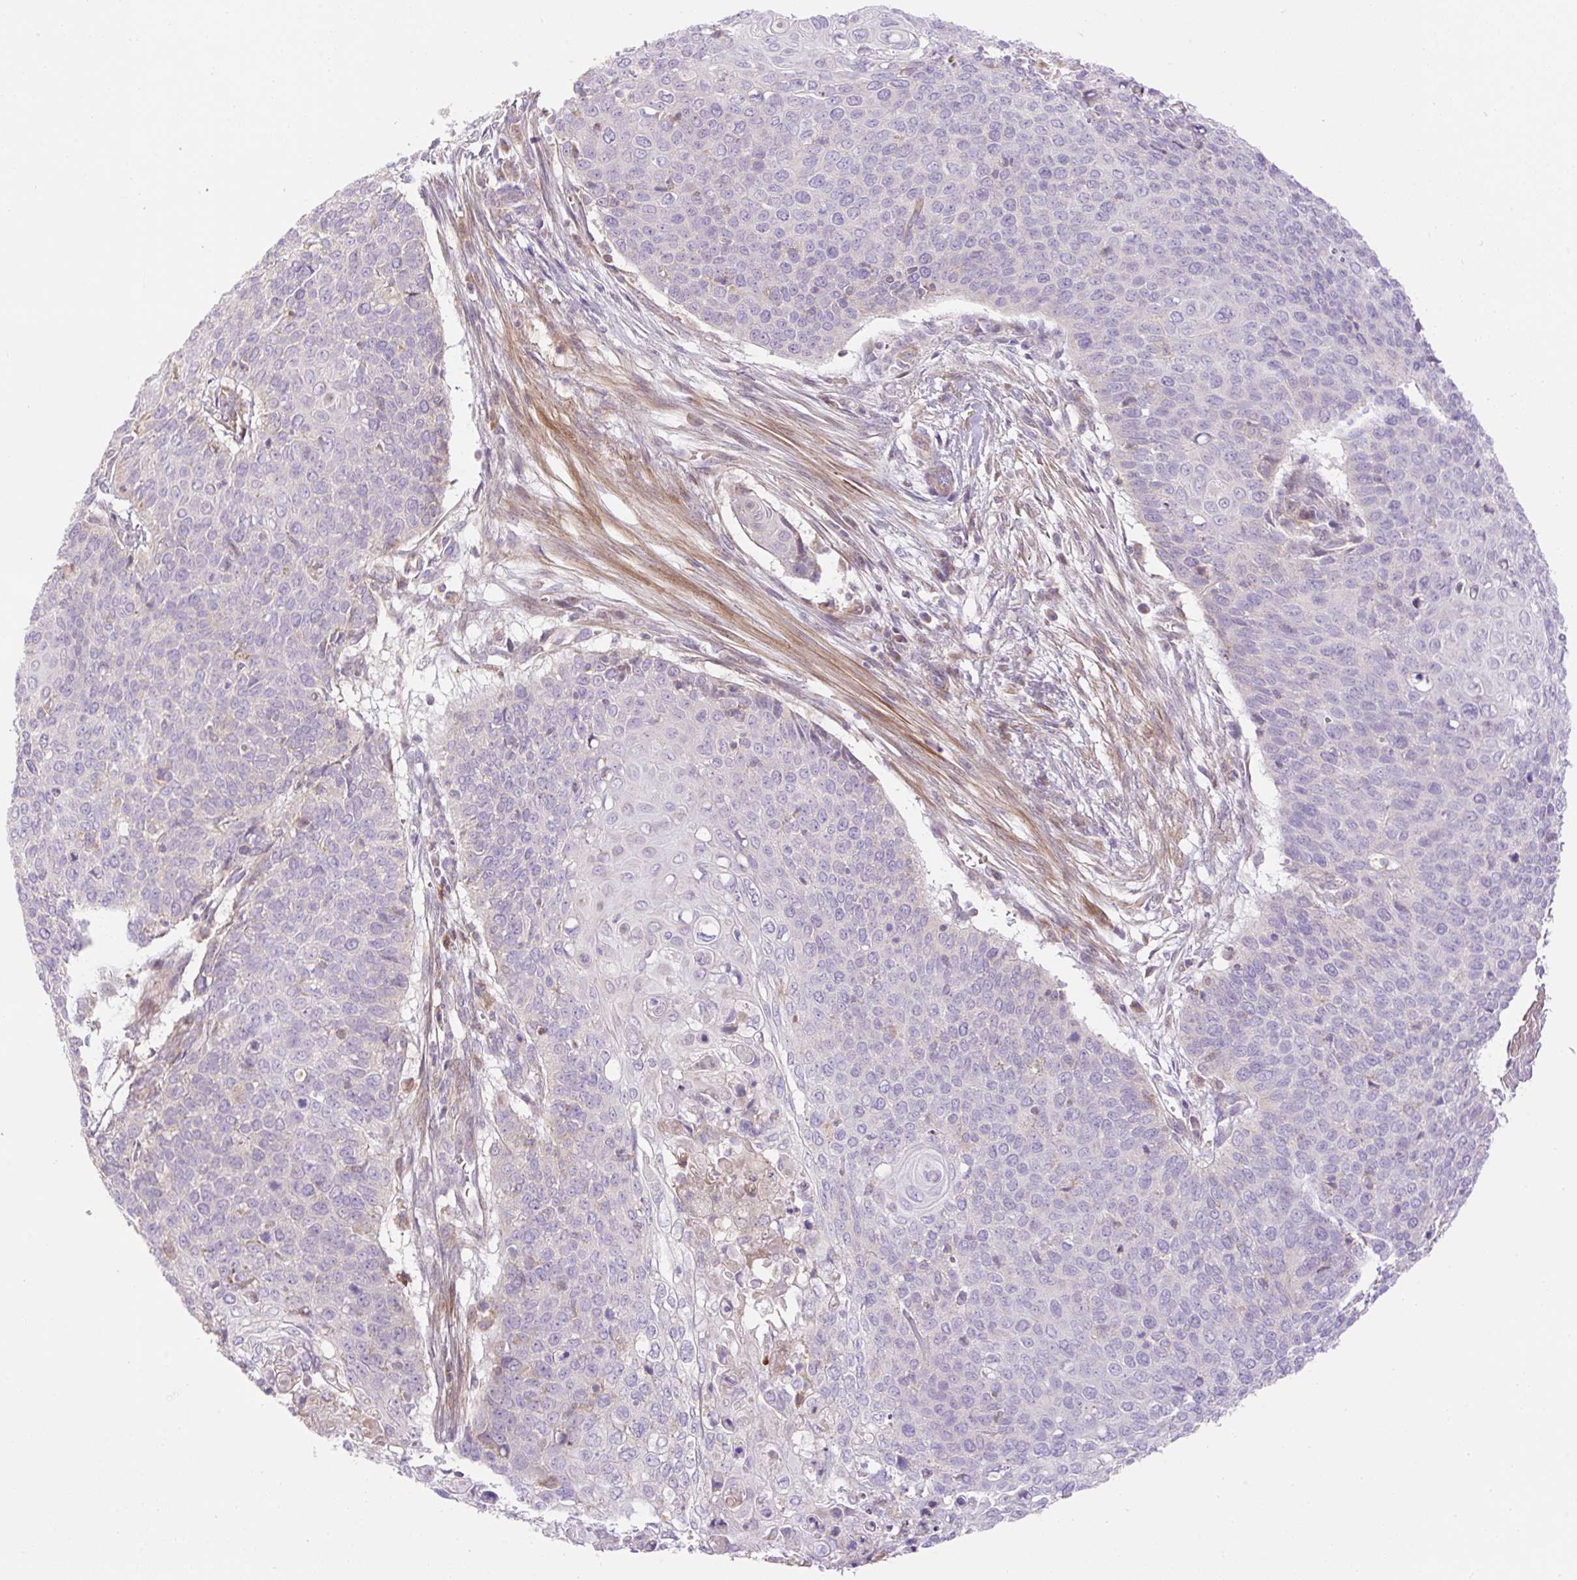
{"staining": {"intensity": "negative", "quantity": "none", "location": "none"}, "tissue": "cervical cancer", "cell_type": "Tumor cells", "image_type": "cancer", "snomed": [{"axis": "morphology", "description": "Squamous cell carcinoma, NOS"}, {"axis": "topography", "description": "Cervix"}], "caption": "Immunohistochemistry (IHC) of human cervical cancer (squamous cell carcinoma) demonstrates no expression in tumor cells. (DAB IHC visualized using brightfield microscopy, high magnification).", "gene": "VPS25", "patient": {"sex": "female", "age": 39}}